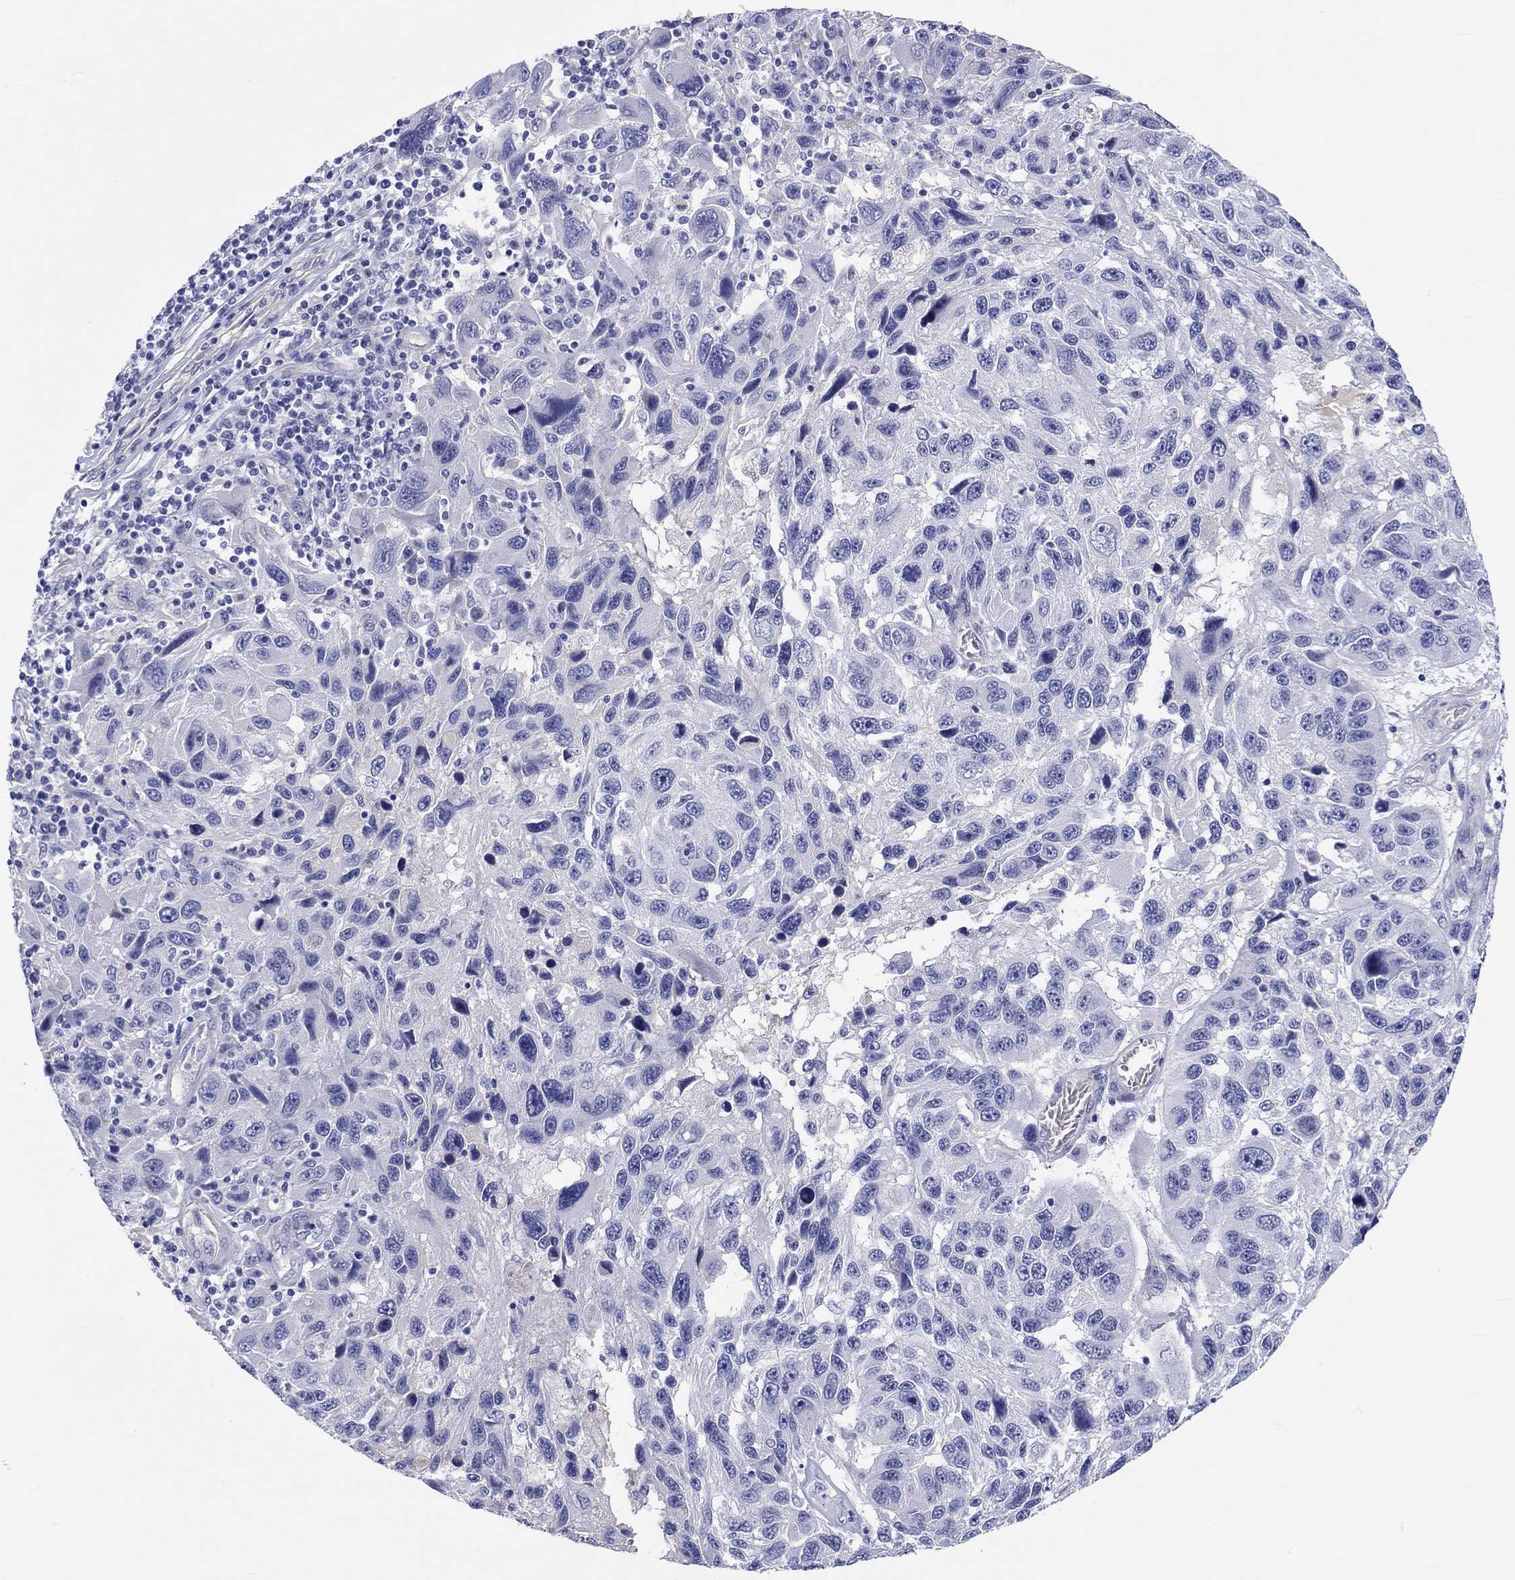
{"staining": {"intensity": "negative", "quantity": "none", "location": "none"}, "tissue": "melanoma", "cell_type": "Tumor cells", "image_type": "cancer", "snomed": [{"axis": "morphology", "description": "Malignant melanoma, NOS"}, {"axis": "topography", "description": "Skin"}], "caption": "High power microscopy photomicrograph of an IHC micrograph of melanoma, revealing no significant positivity in tumor cells.", "gene": "CDY2B", "patient": {"sex": "male", "age": 53}}